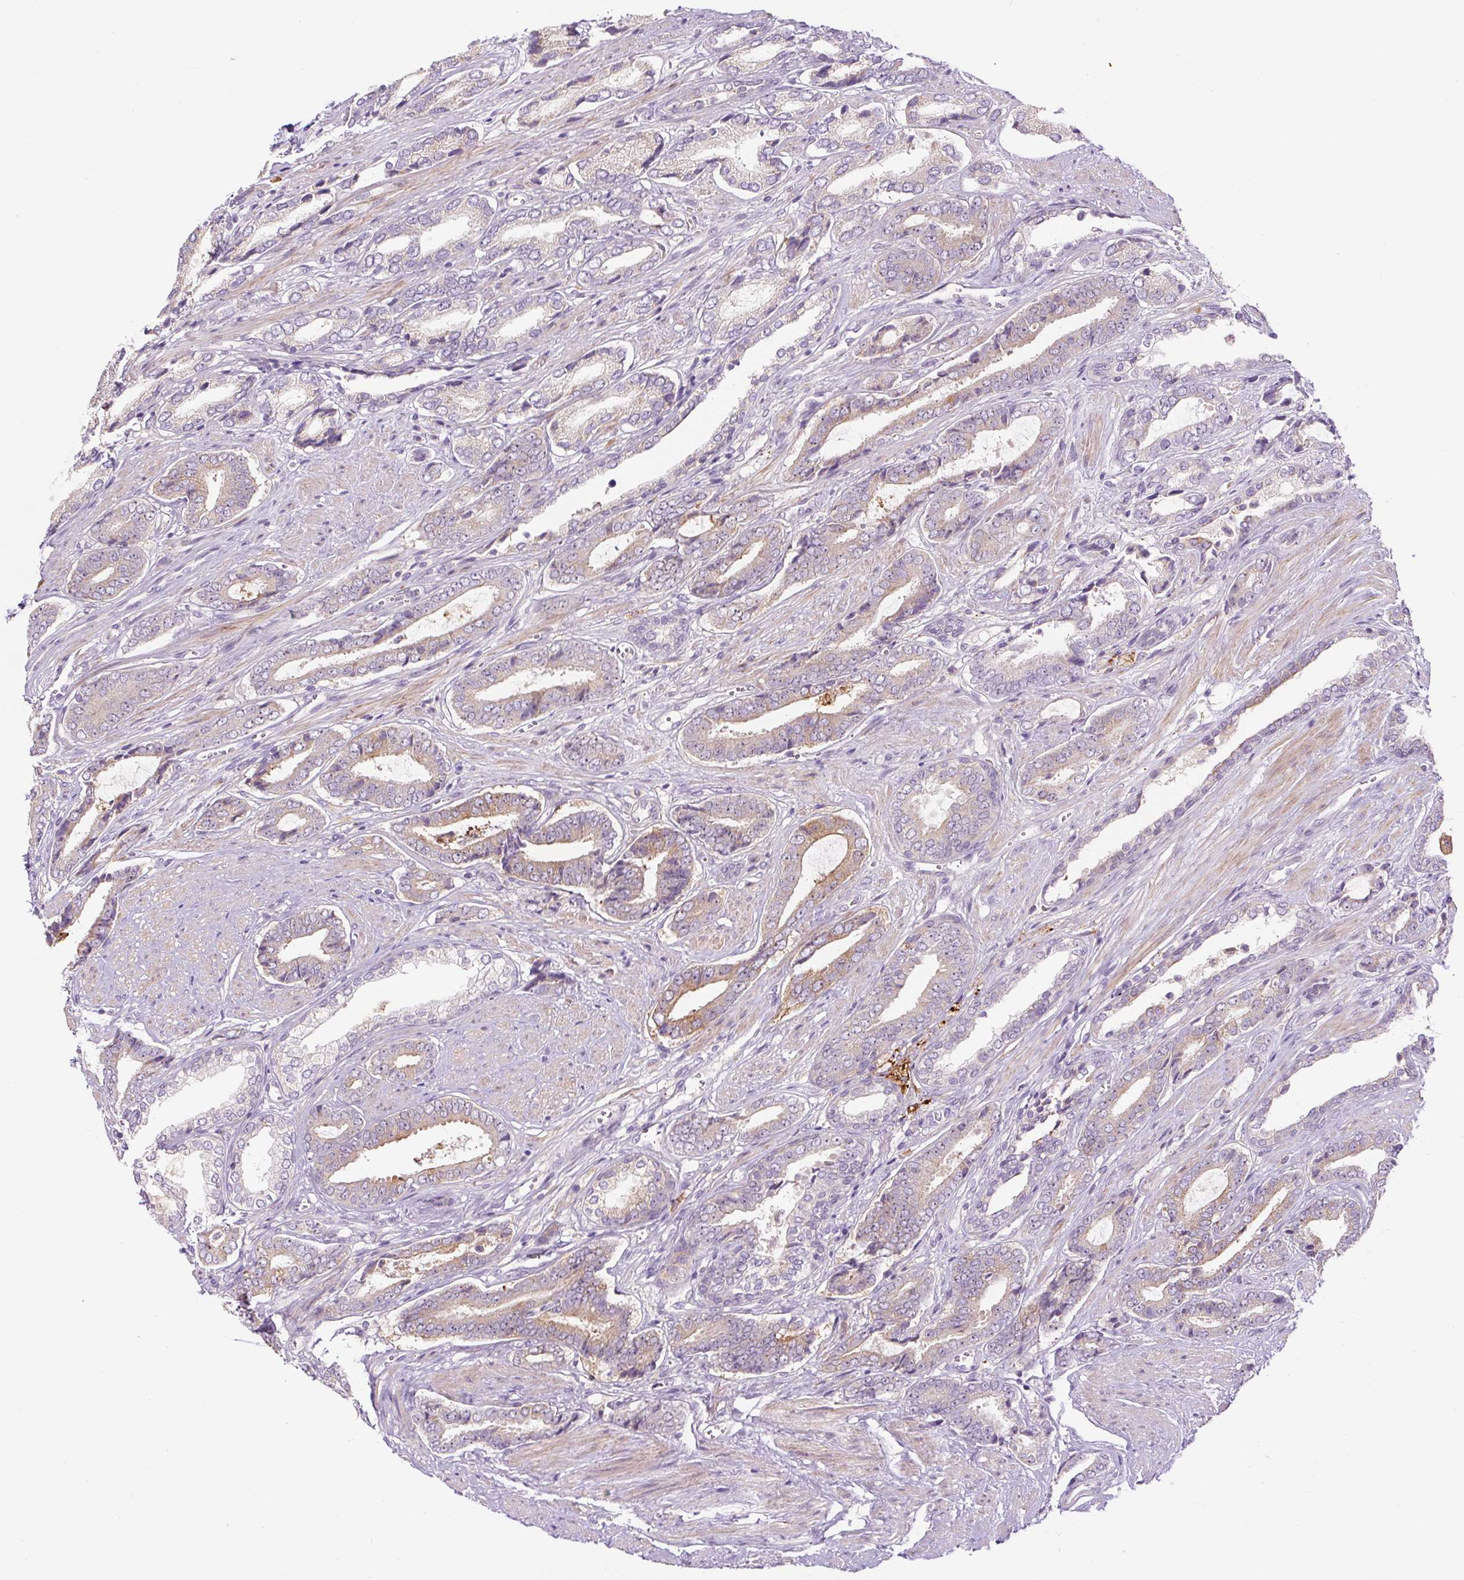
{"staining": {"intensity": "weak", "quantity": "<25%", "location": "cytoplasmic/membranous"}, "tissue": "prostate cancer", "cell_type": "Tumor cells", "image_type": "cancer", "snomed": [{"axis": "morphology", "description": "Adenocarcinoma, NOS"}, {"axis": "topography", "description": "Prostate and seminal vesicle, NOS"}], "caption": "DAB (3,3'-diaminobenzidine) immunohistochemical staining of adenocarcinoma (prostate) exhibits no significant staining in tumor cells.", "gene": "FUT10", "patient": {"sex": "male", "age": 76}}